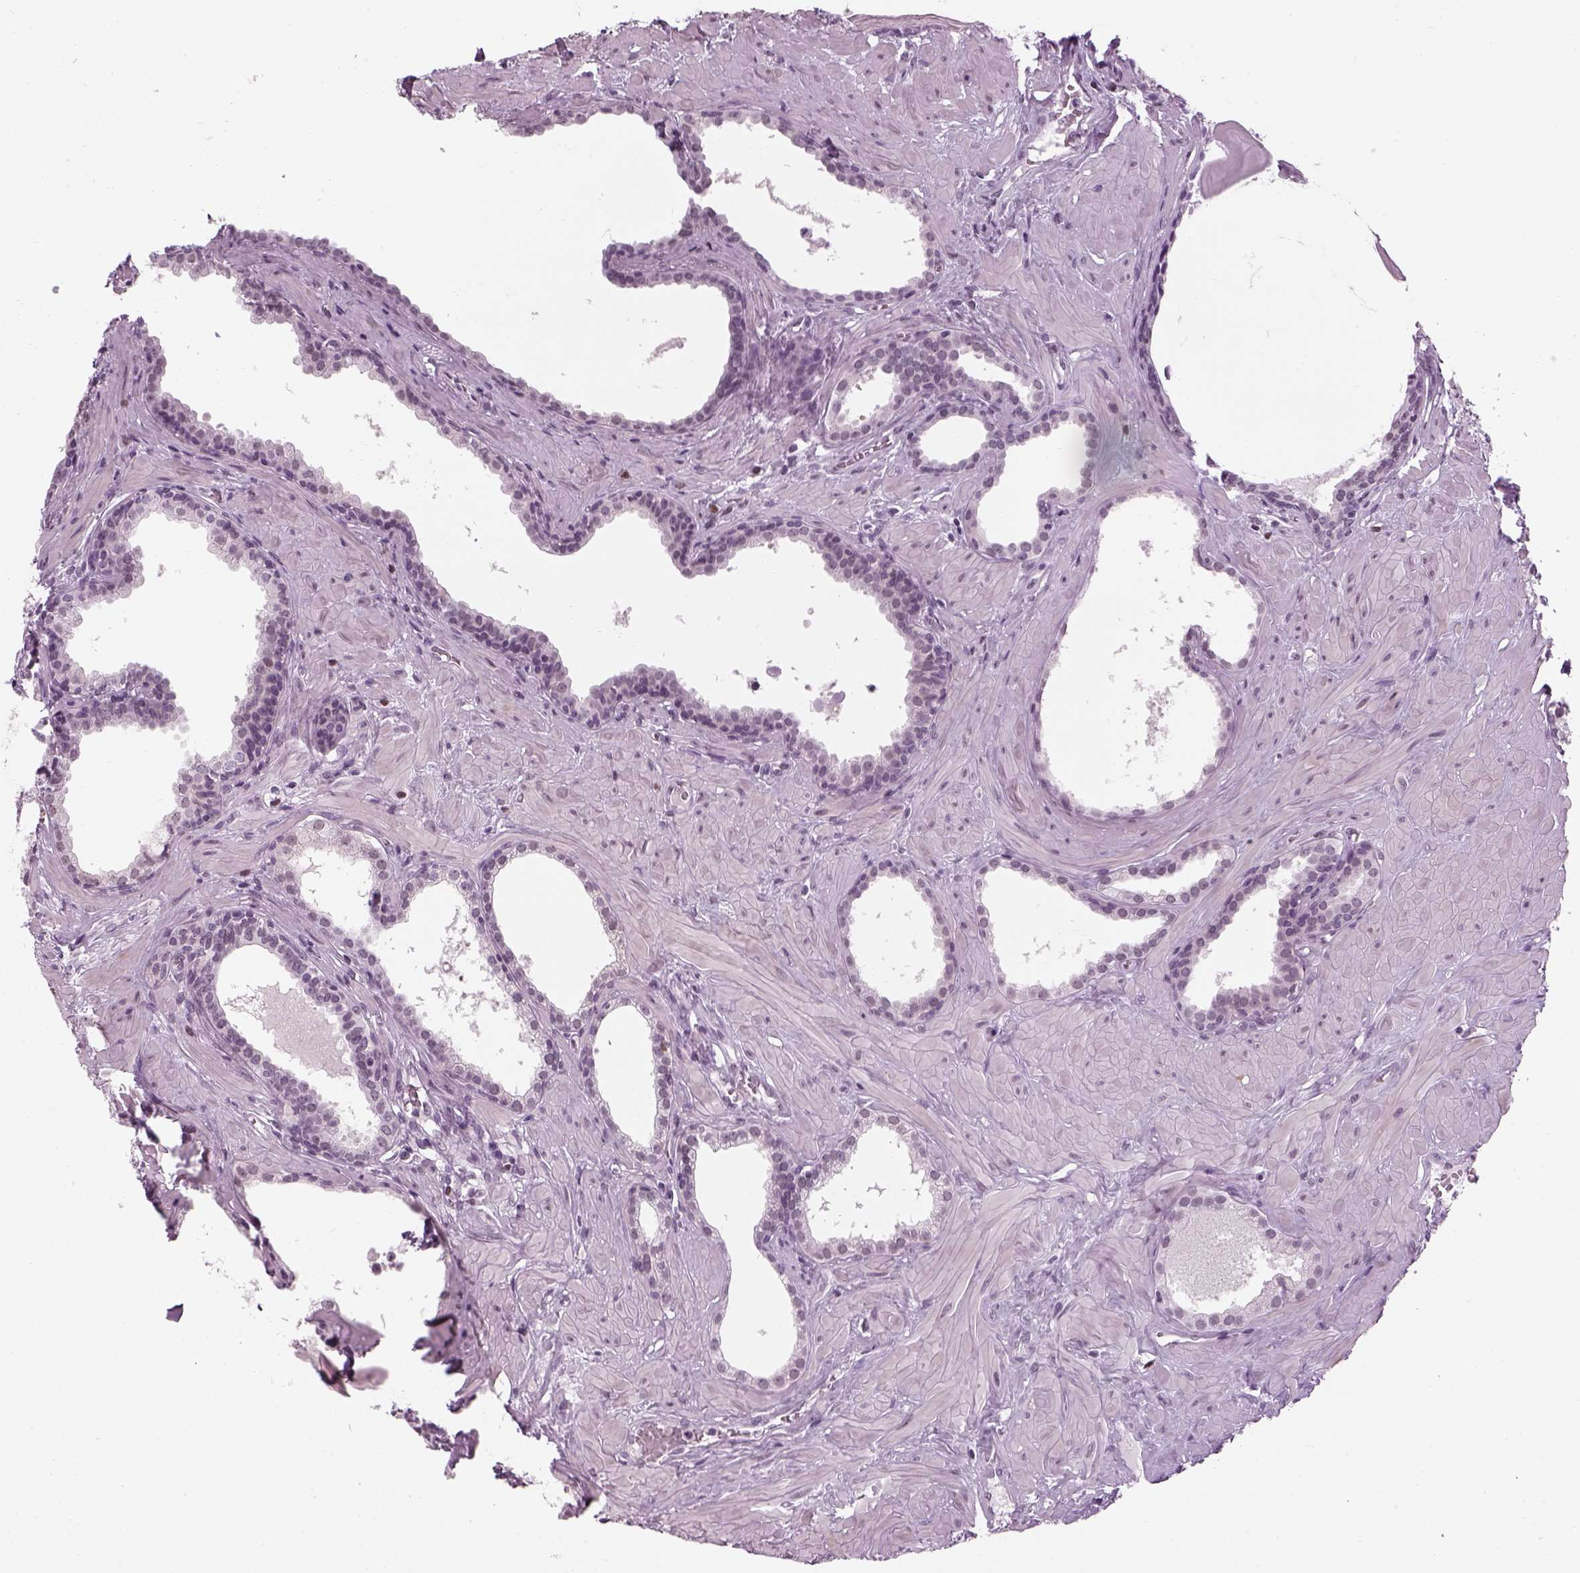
{"staining": {"intensity": "negative", "quantity": "none", "location": "none"}, "tissue": "prostate", "cell_type": "Glandular cells", "image_type": "normal", "snomed": [{"axis": "morphology", "description": "Normal tissue, NOS"}, {"axis": "topography", "description": "Prostate"}], "caption": "DAB immunohistochemical staining of benign human prostate shows no significant positivity in glandular cells.", "gene": "KCNG2", "patient": {"sex": "male", "age": 48}}